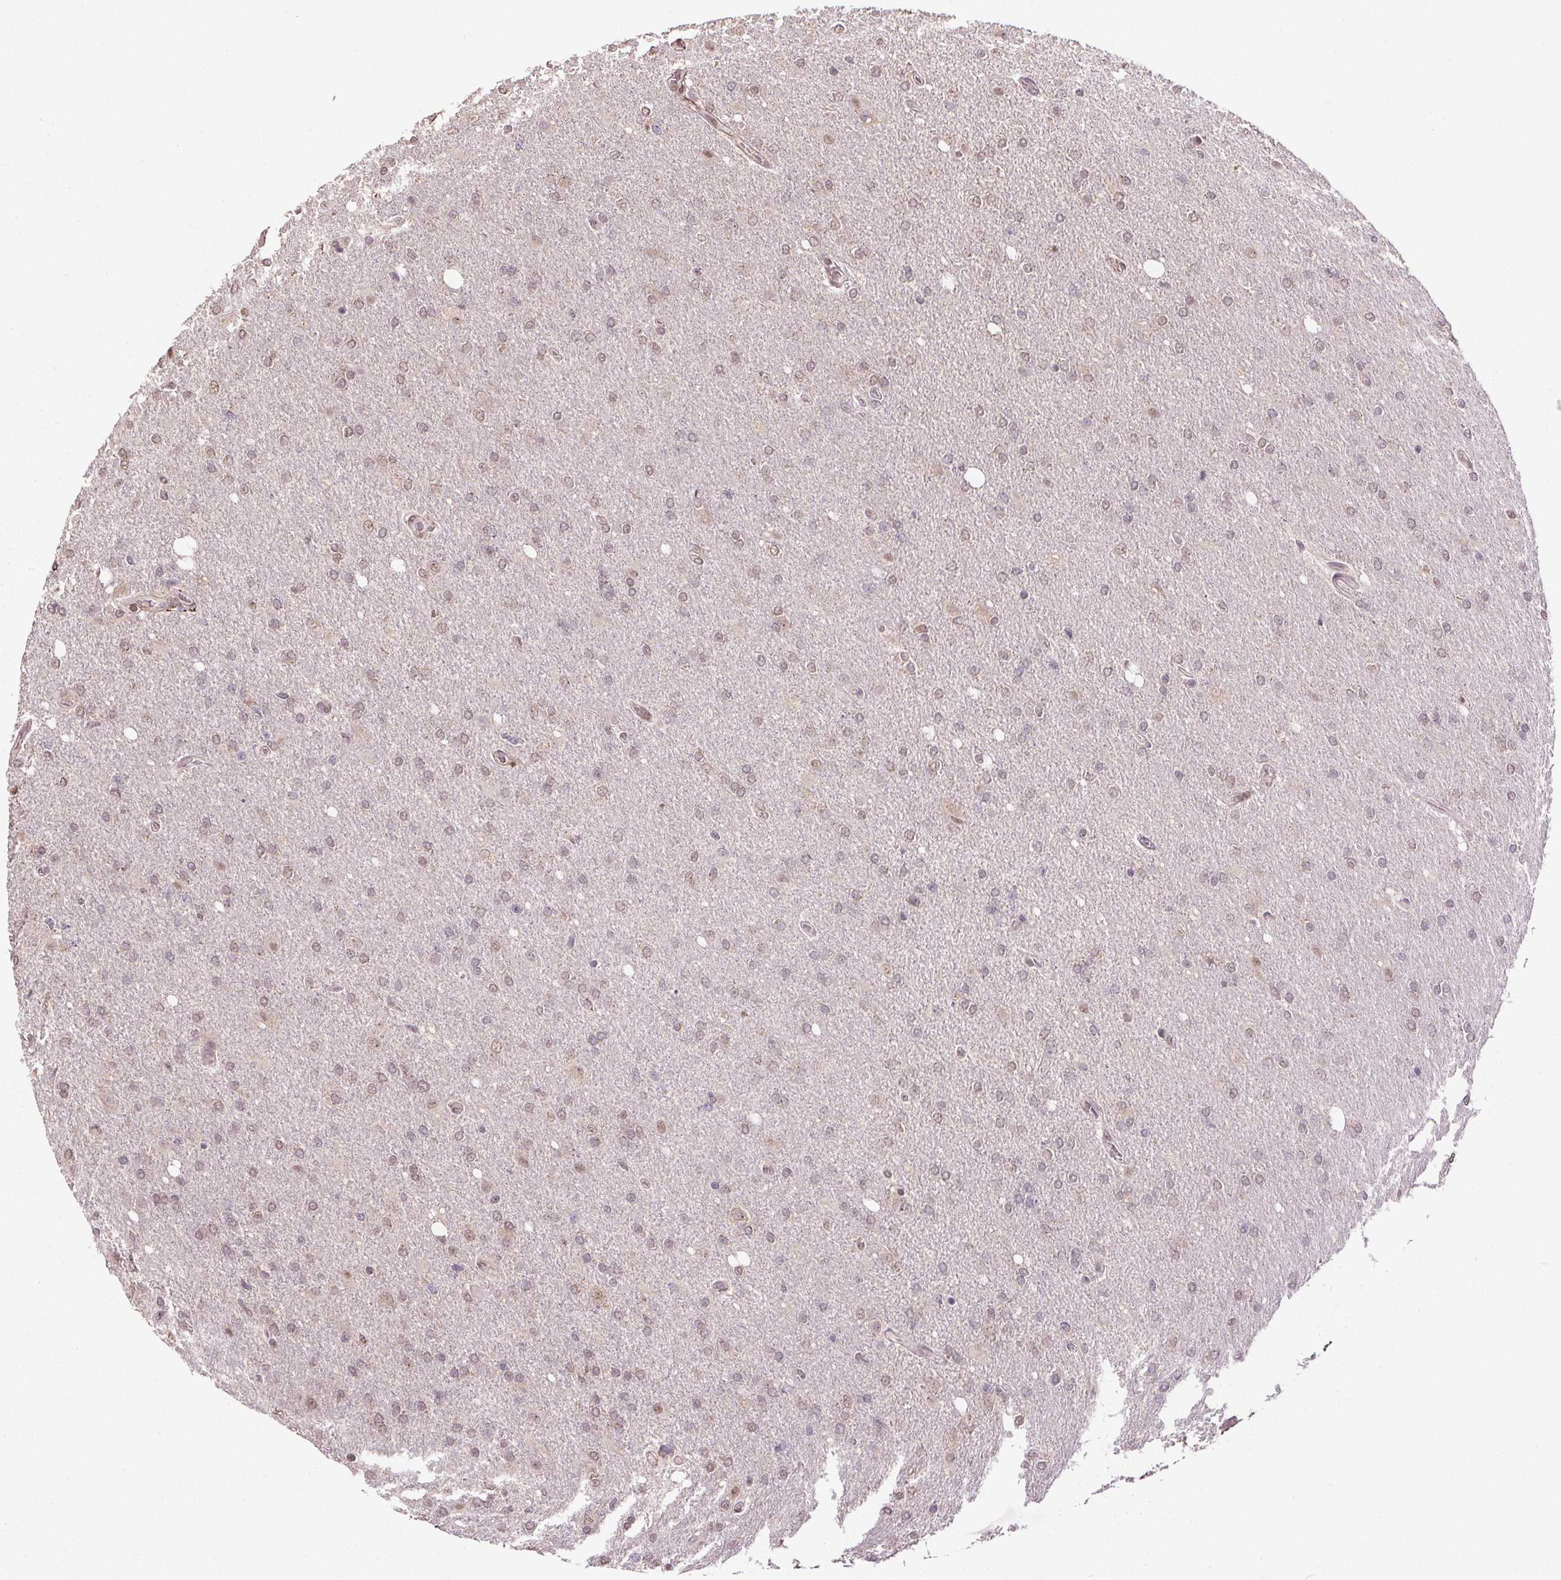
{"staining": {"intensity": "moderate", "quantity": "<25%", "location": "nuclear"}, "tissue": "glioma", "cell_type": "Tumor cells", "image_type": "cancer", "snomed": [{"axis": "morphology", "description": "Glioma, malignant, High grade"}, {"axis": "topography", "description": "Cerebral cortex"}], "caption": "The immunohistochemical stain highlights moderate nuclear positivity in tumor cells of glioma tissue.", "gene": "KIAA0232", "patient": {"sex": "male", "age": 70}}